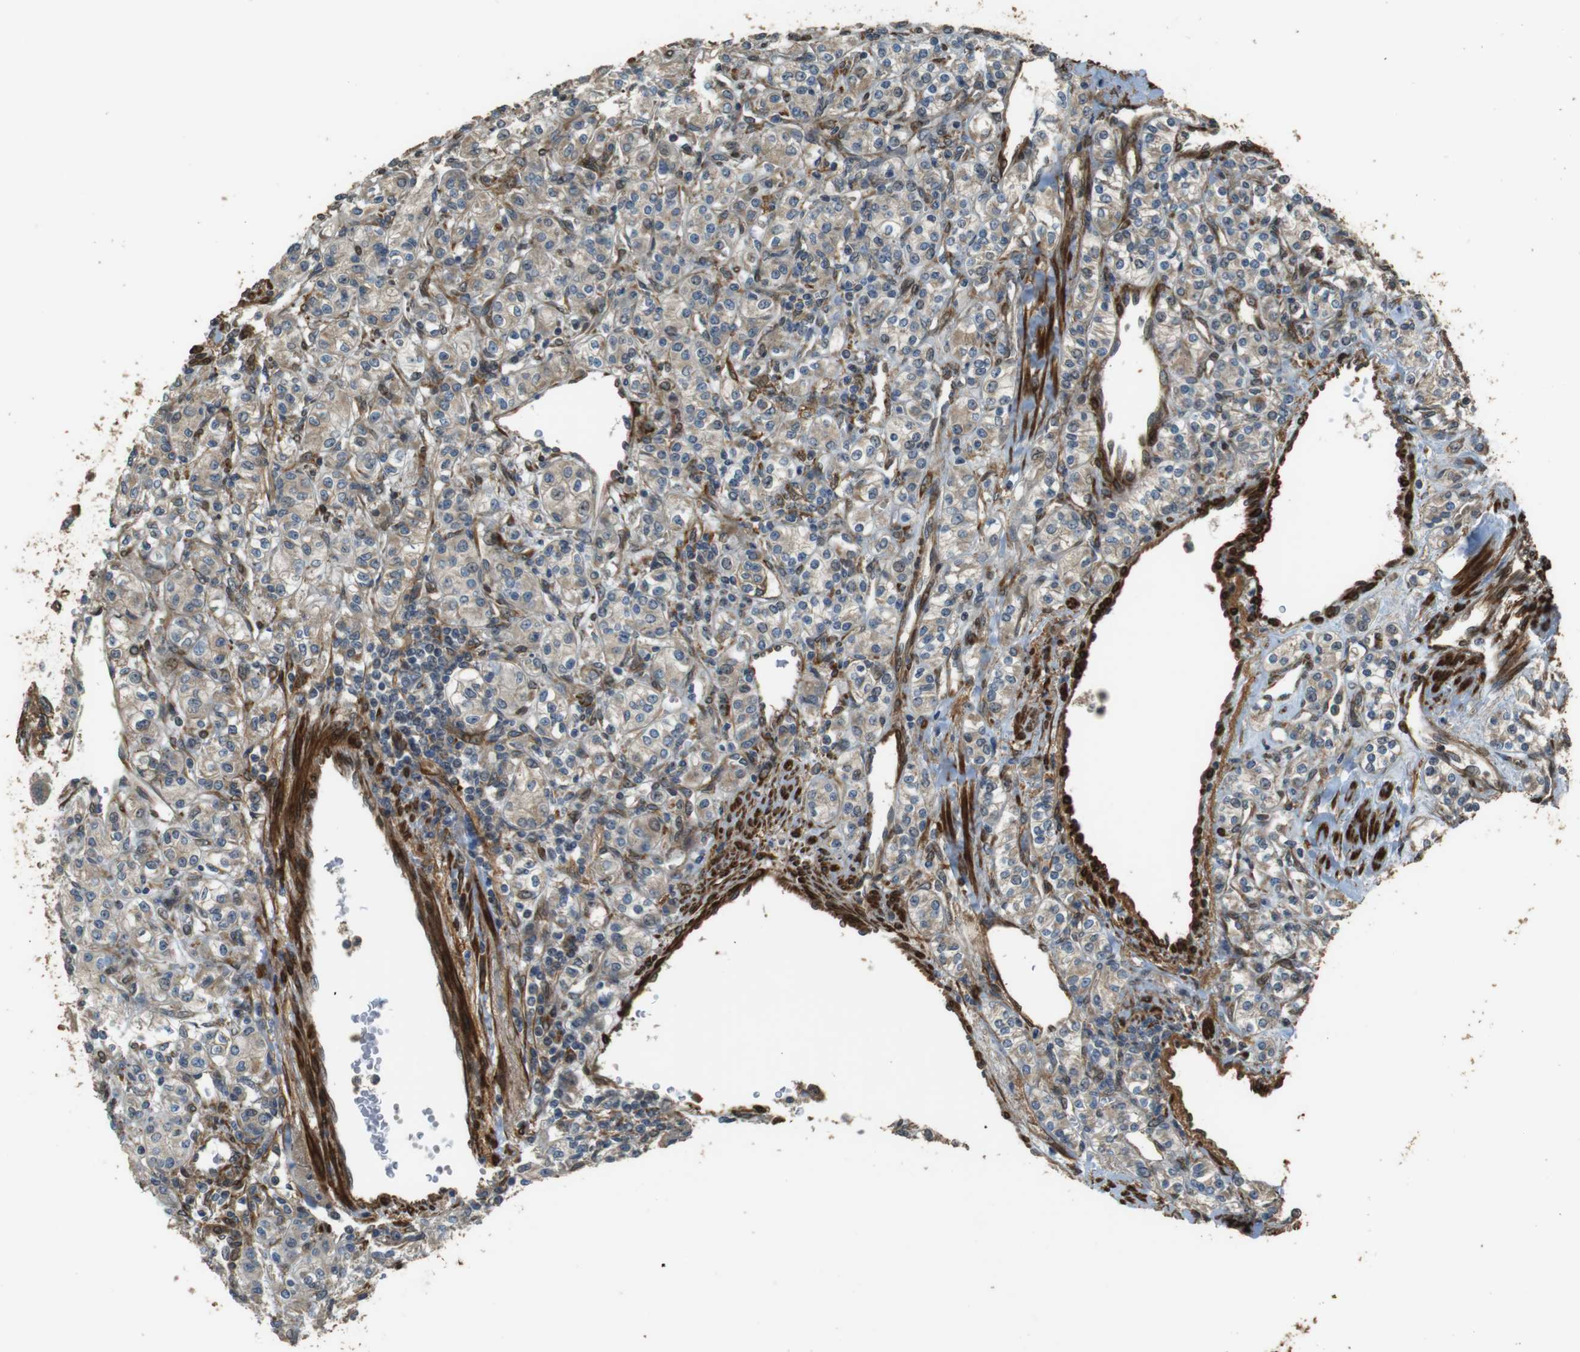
{"staining": {"intensity": "weak", "quantity": "<25%", "location": "cytoplasmic/membranous"}, "tissue": "renal cancer", "cell_type": "Tumor cells", "image_type": "cancer", "snomed": [{"axis": "morphology", "description": "Adenocarcinoma, NOS"}, {"axis": "topography", "description": "Kidney"}], "caption": "An IHC micrograph of adenocarcinoma (renal) is shown. There is no staining in tumor cells of adenocarcinoma (renal).", "gene": "MSRB3", "patient": {"sex": "male", "age": 77}}